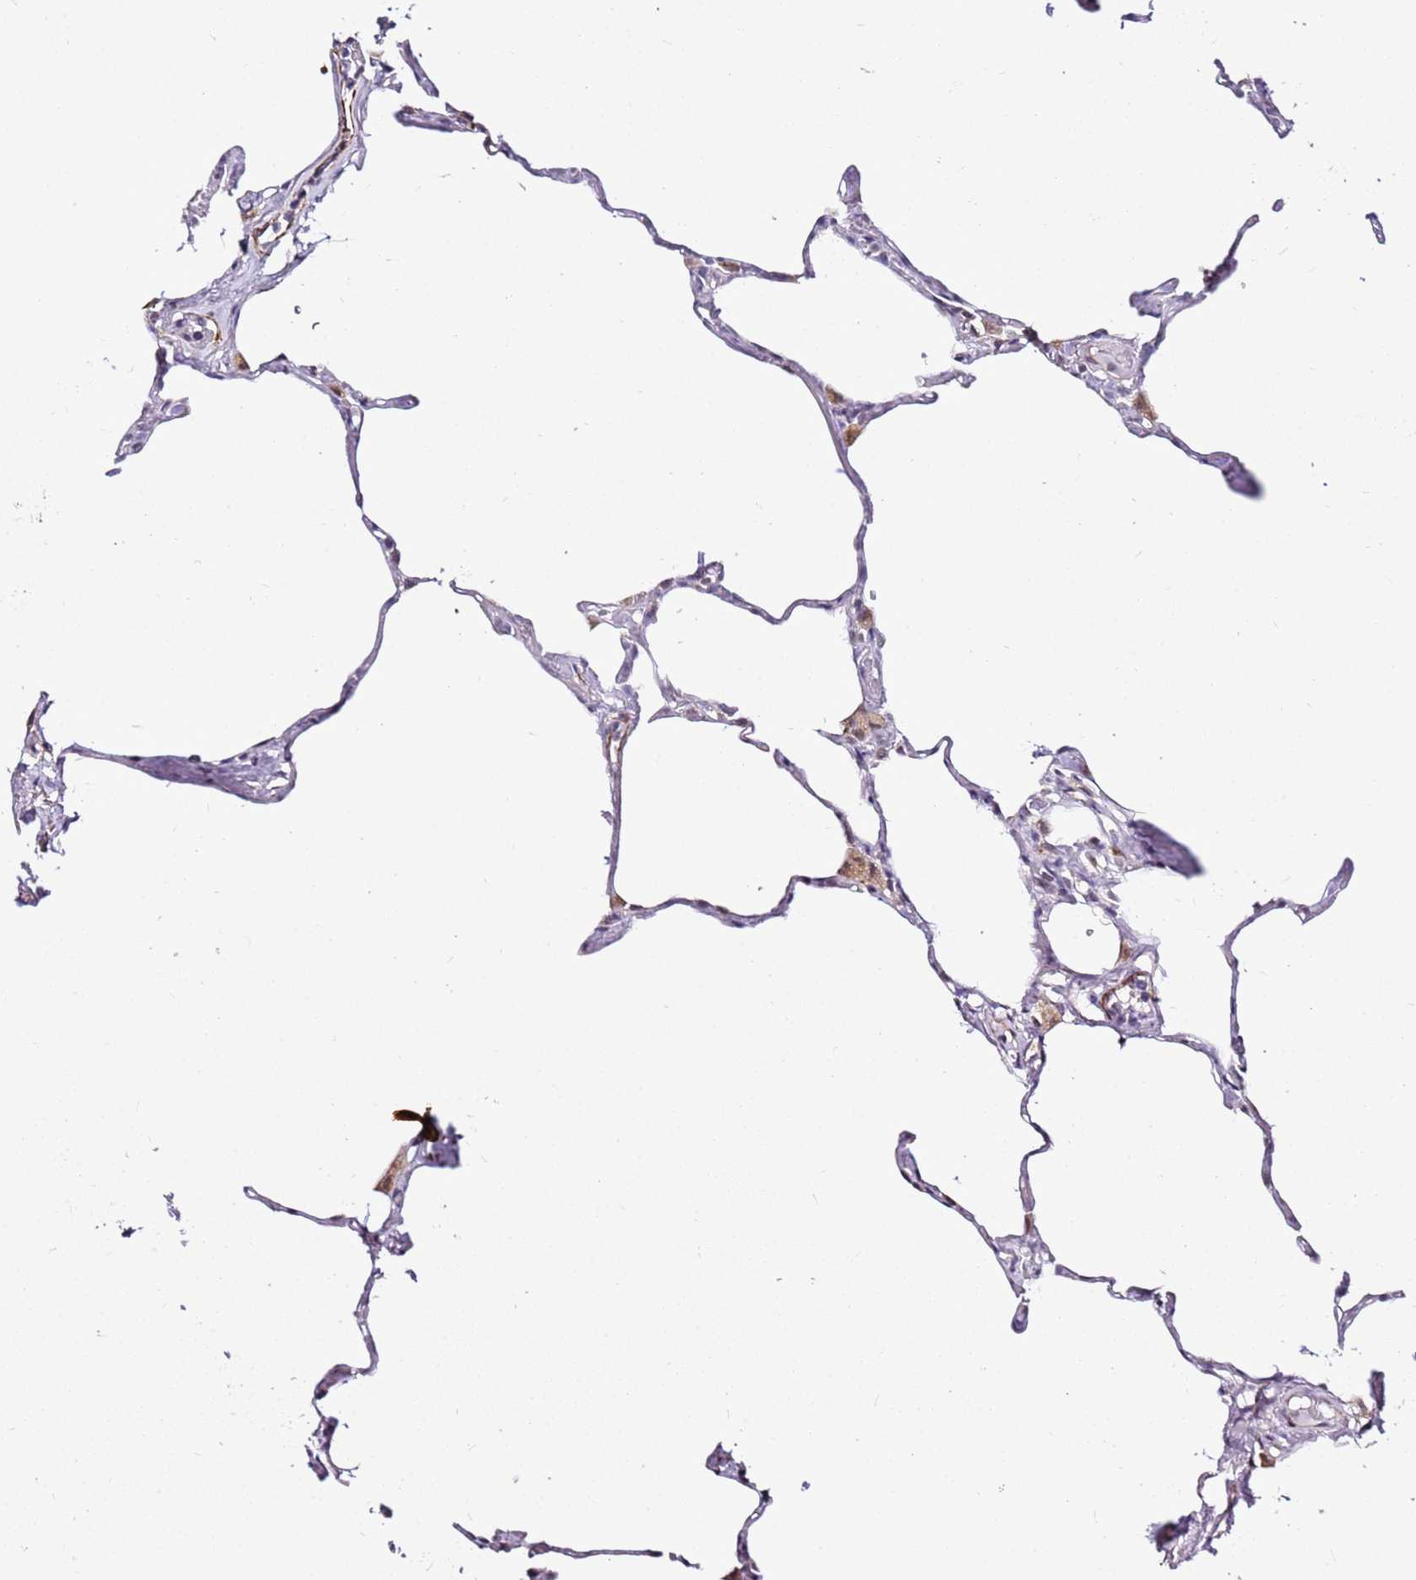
{"staining": {"intensity": "negative", "quantity": "none", "location": "none"}, "tissue": "lung", "cell_type": "Alveolar cells", "image_type": "normal", "snomed": [{"axis": "morphology", "description": "Normal tissue, NOS"}, {"axis": "topography", "description": "Lung"}], "caption": "Micrograph shows no protein staining in alveolar cells of benign lung. Brightfield microscopy of IHC stained with DAB (brown) and hematoxylin (blue), captured at high magnification.", "gene": "SMIM4", "patient": {"sex": "male", "age": 65}}